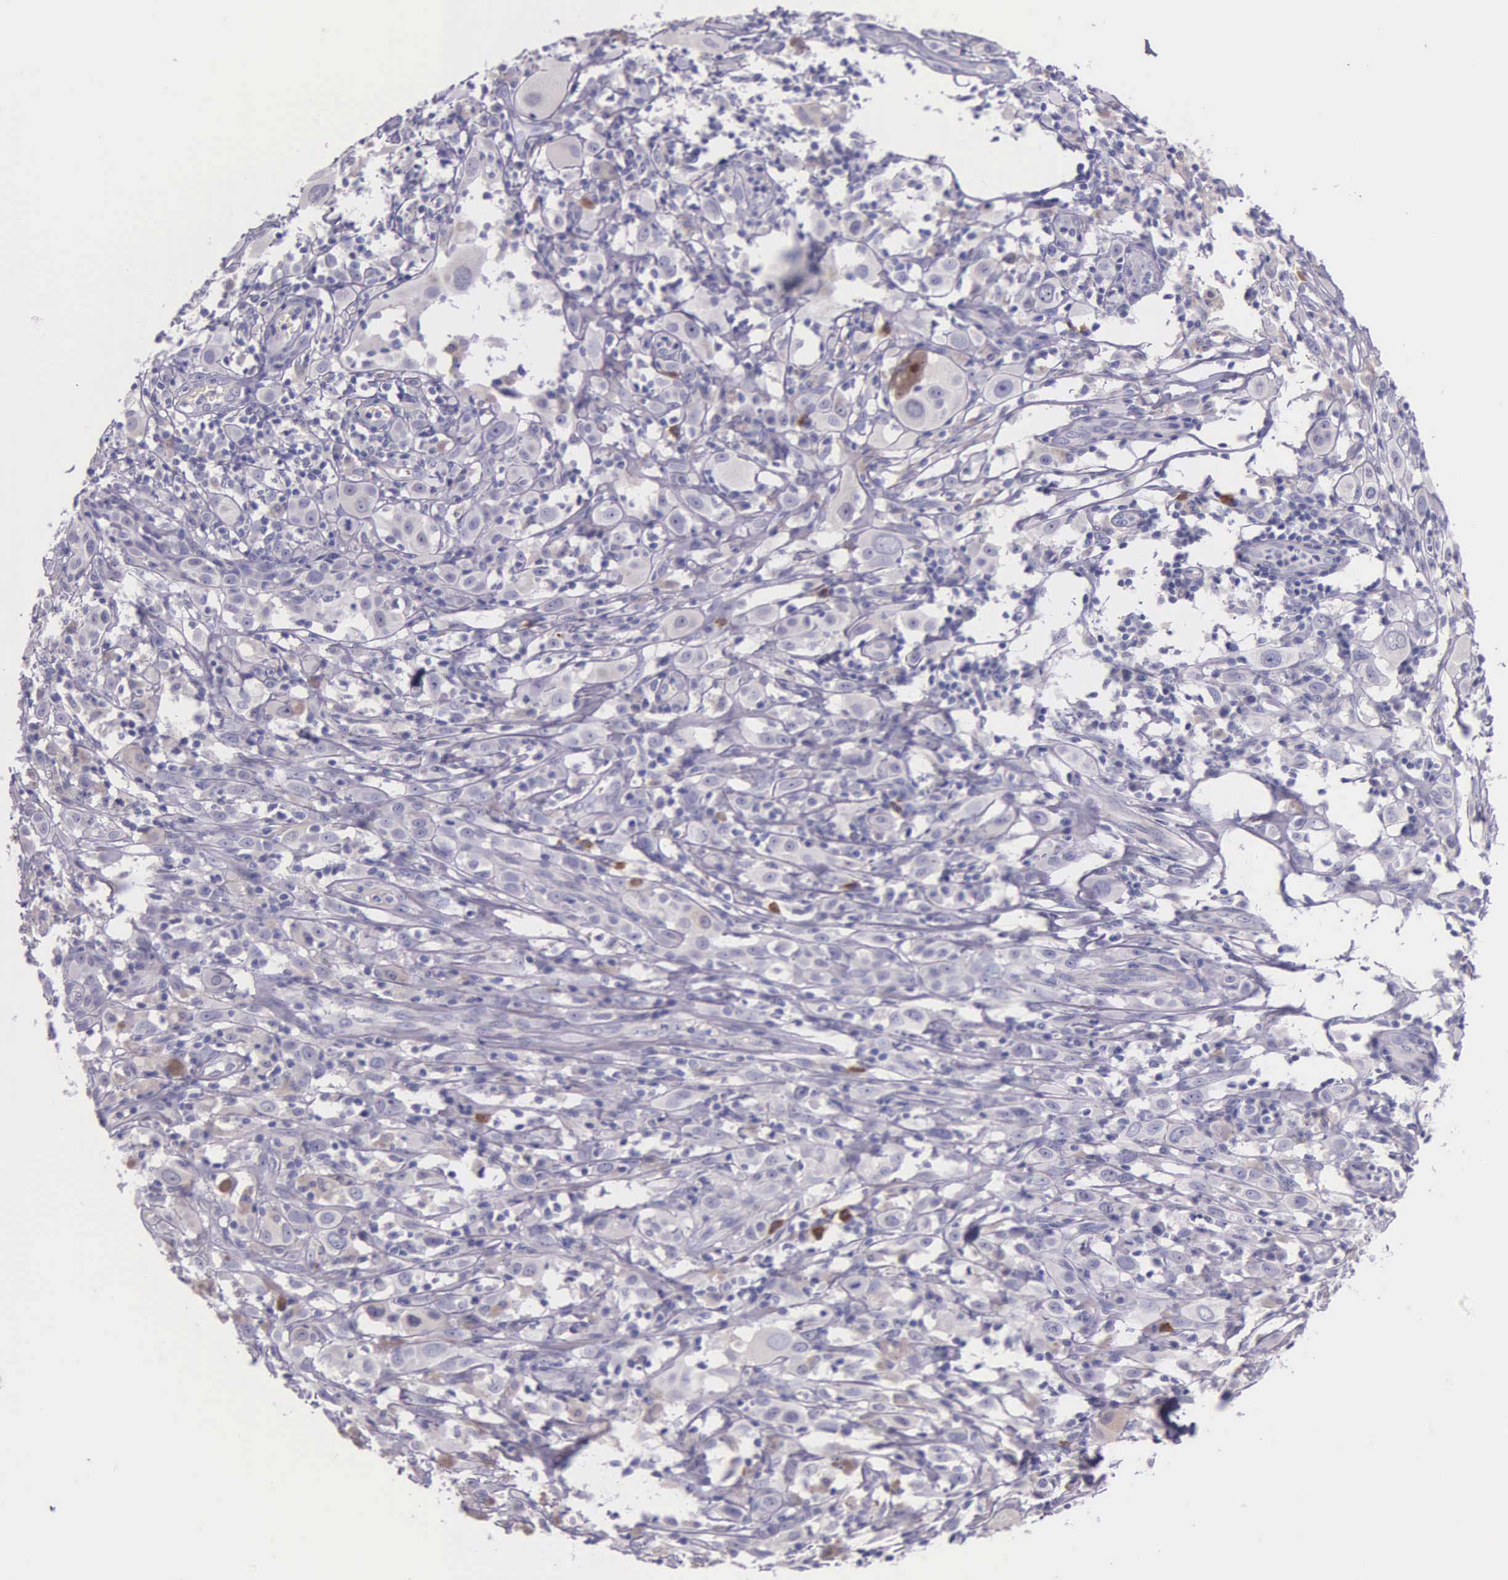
{"staining": {"intensity": "negative", "quantity": "none", "location": "none"}, "tissue": "melanoma", "cell_type": "Tumor cells", "image_type": "cancer", "snomed": [{"axis": "morphology", "description": "Malignant melanoma, NOS"}, {"axis": "topography", "description": "Skin"}], "caption": "Image shows no protein expression in tumor cells of melanoma tissue.", "gene": "THSD7A", "patient": {"sex": "female", "age": 52}}